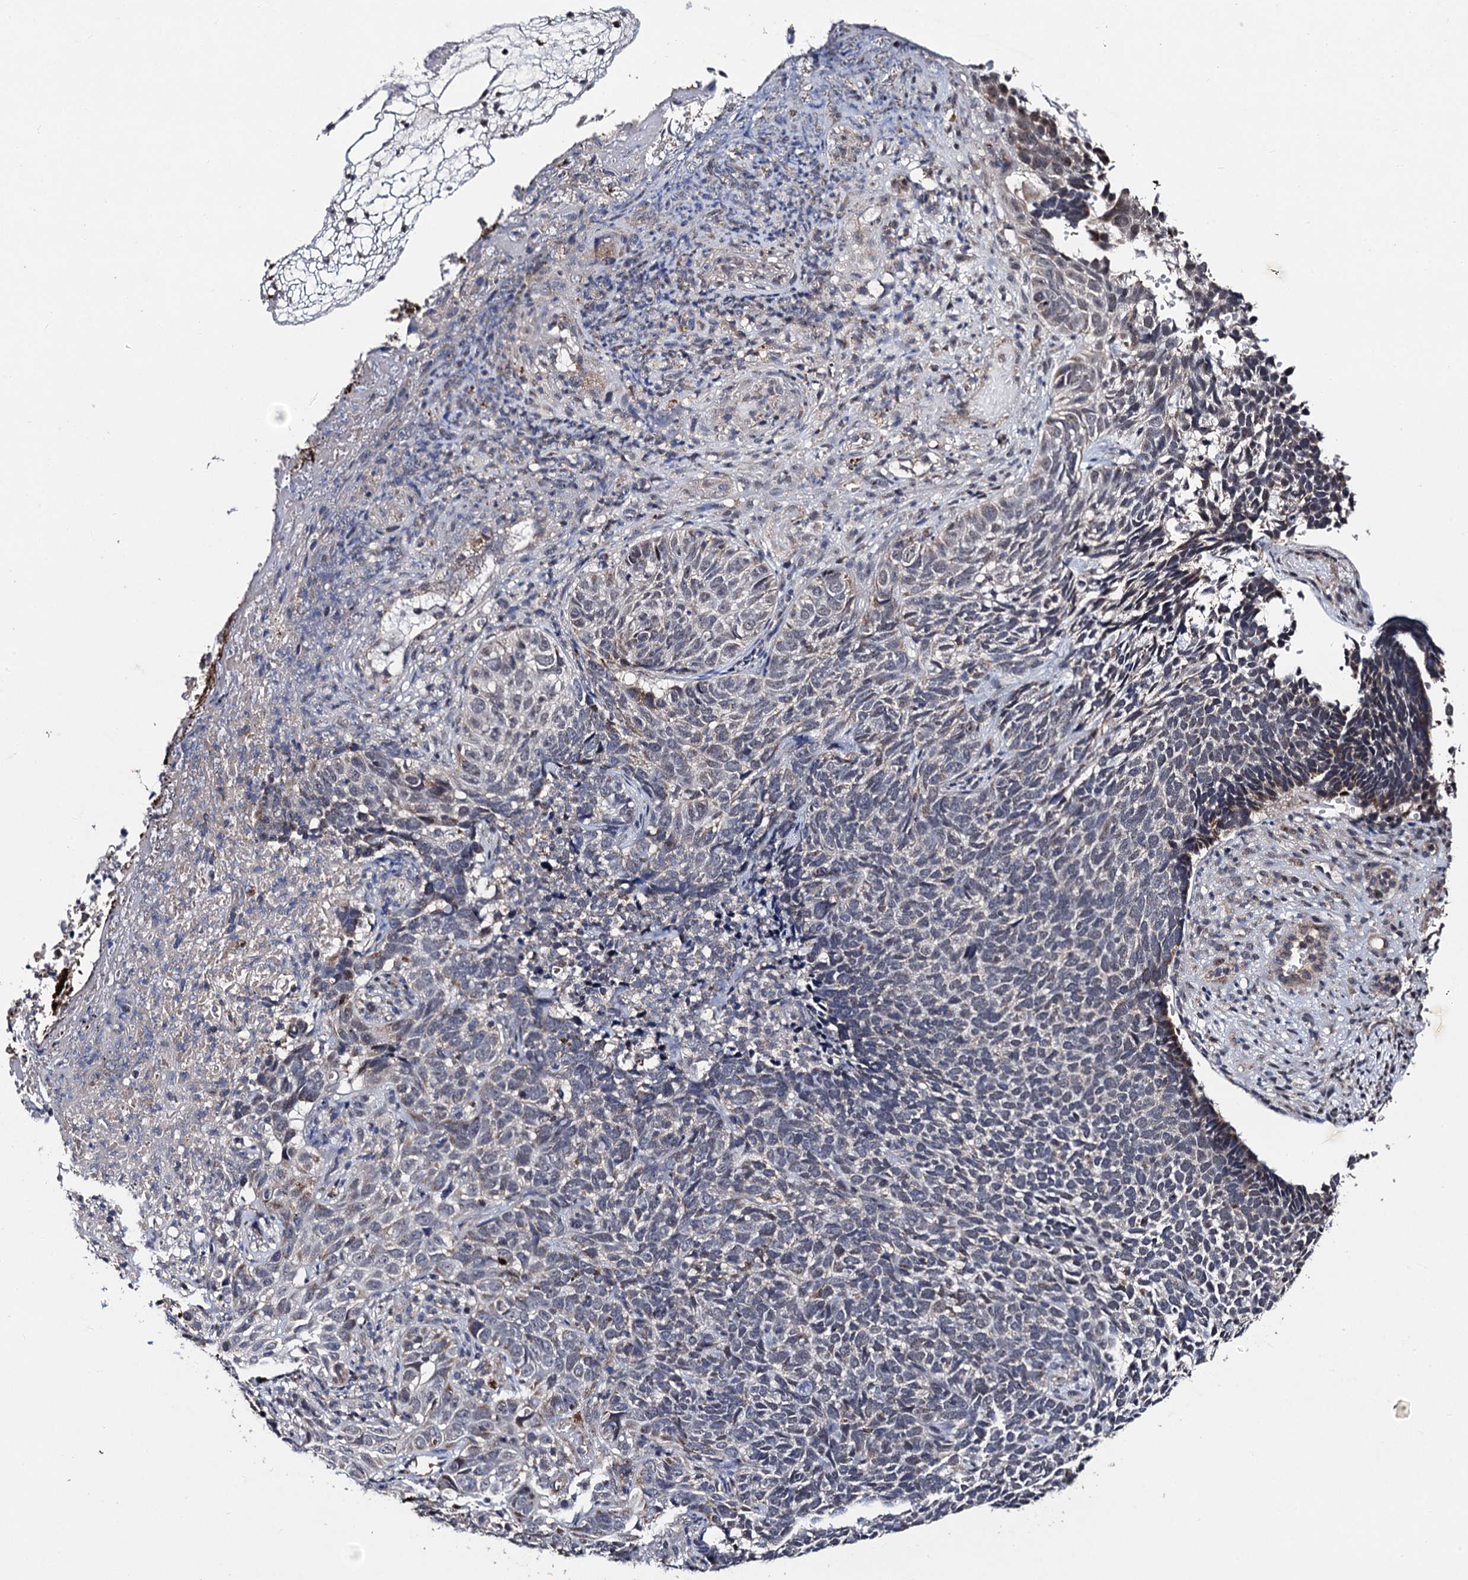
{"staining": {"intensity": "weak", "quantity": "<25%", "location": "cytoplasmic/membranous"}, "tissue": "skin cancer", "cell_type": "Tumor cells", "image_type": "cancer", "snomed": [{"axis": "morphology", "description": "Basal cell carcinoma"}, {"axis": "topography", "description": "Skin"}], "caption": "Immunohistochemical staining of skin basal cell carcinoma exhibits no significant positivity in tumor cells.", "gene": "PPTC7", "patient": {"sex": "female", "age": 84}}